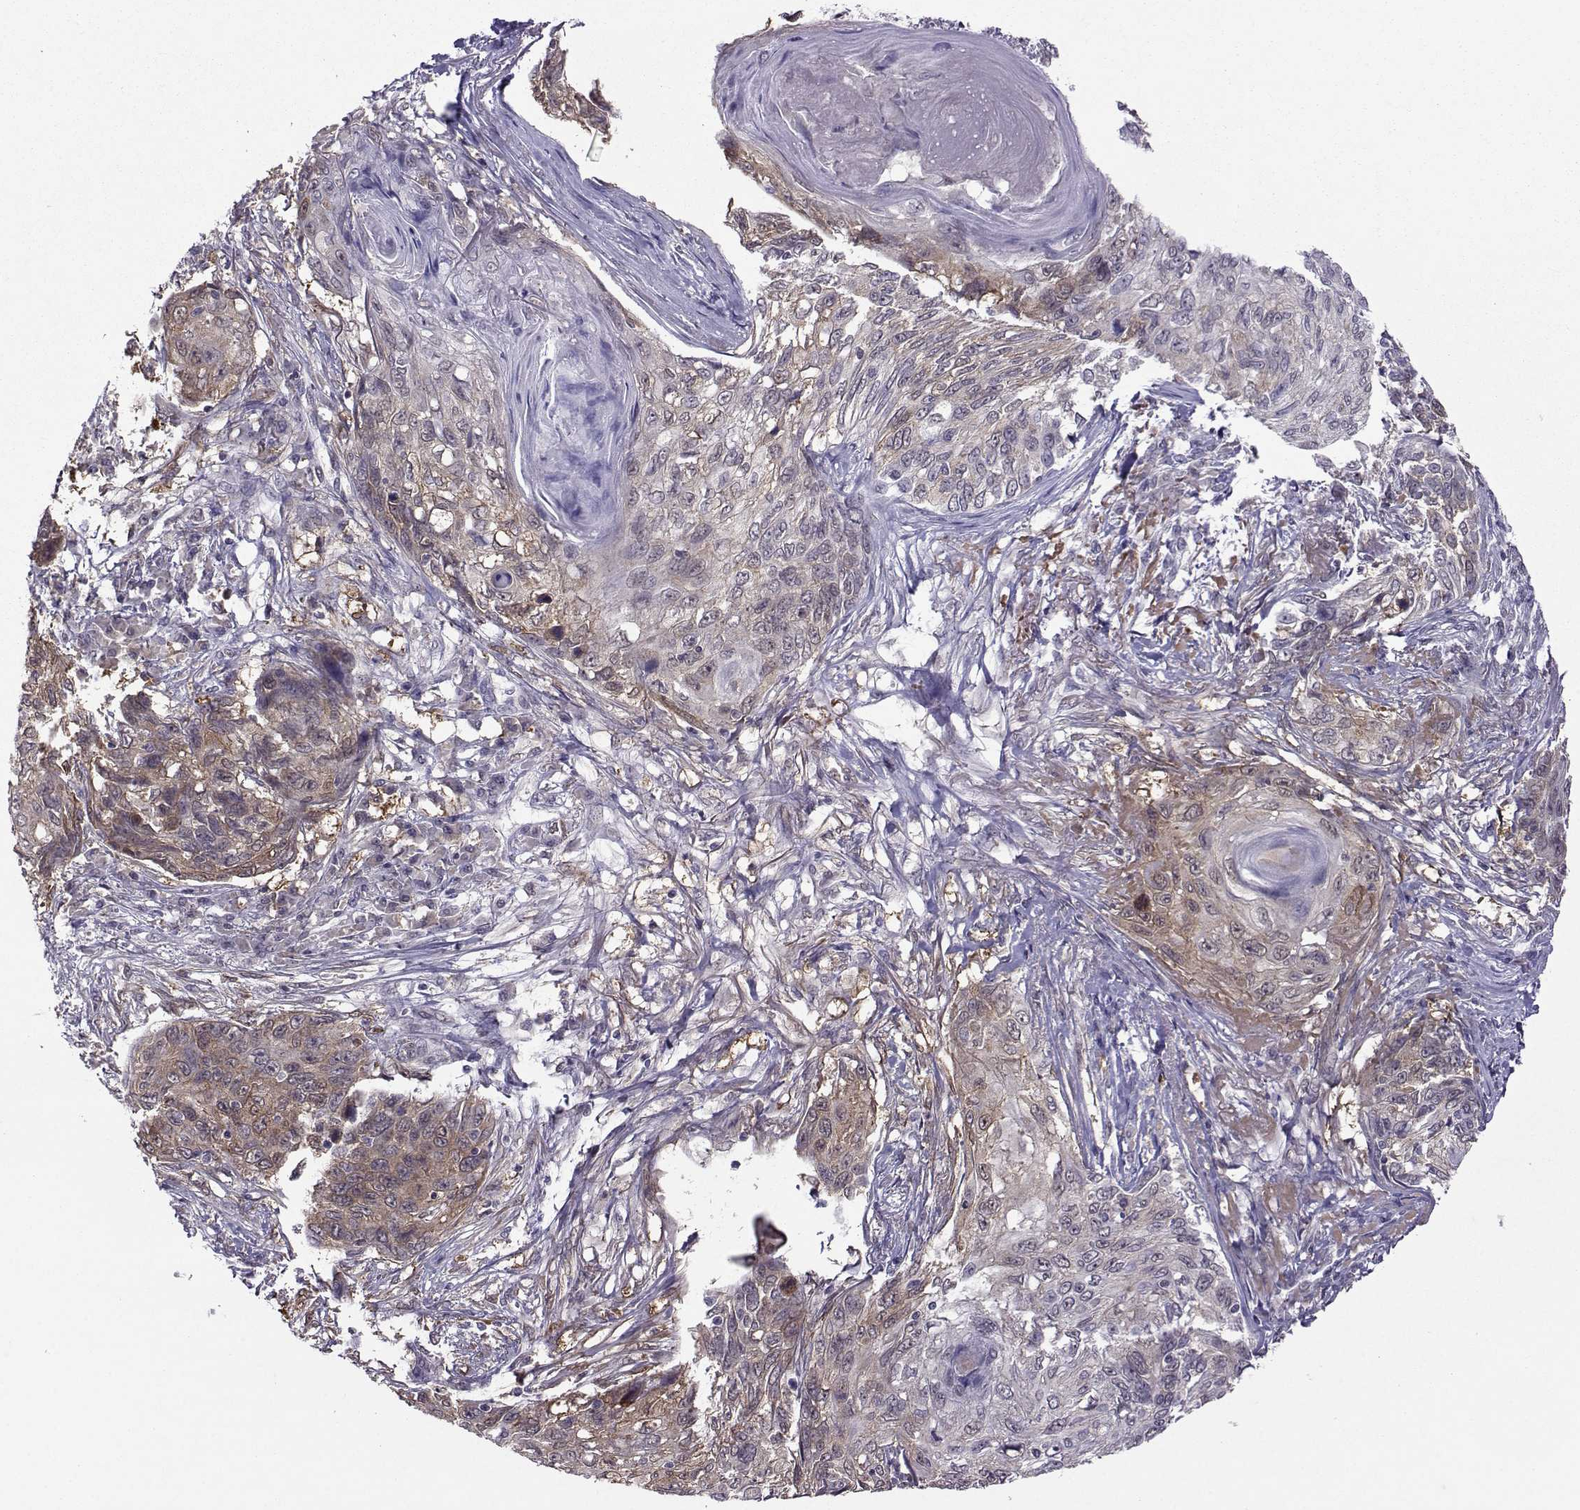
{"staining": {"intensity": "moderate", "quantity": ">75%", "location": "cytoplasmic/membranous"}, "tissue": "skin cancer", "cell_type": "Tumor cells", "image_type": "cancer", "snomed": [{"axis": "morphology", "description": "Squamous cell carcinoma, NOS"}, {"axis": "topography", "description": "Skin"}], "caption": "Protein positivity by immunohistochemistry (IHC) exhibits moderate cytoplasmic/membranous positivity in approximately >75% of tumor cells in squamous cell carcinoma (skin). (DAB = brown stain, brightfield microscopy at high magnification).", "gene": "DDX20", "patient": {"sex": "male", "age": 92}}